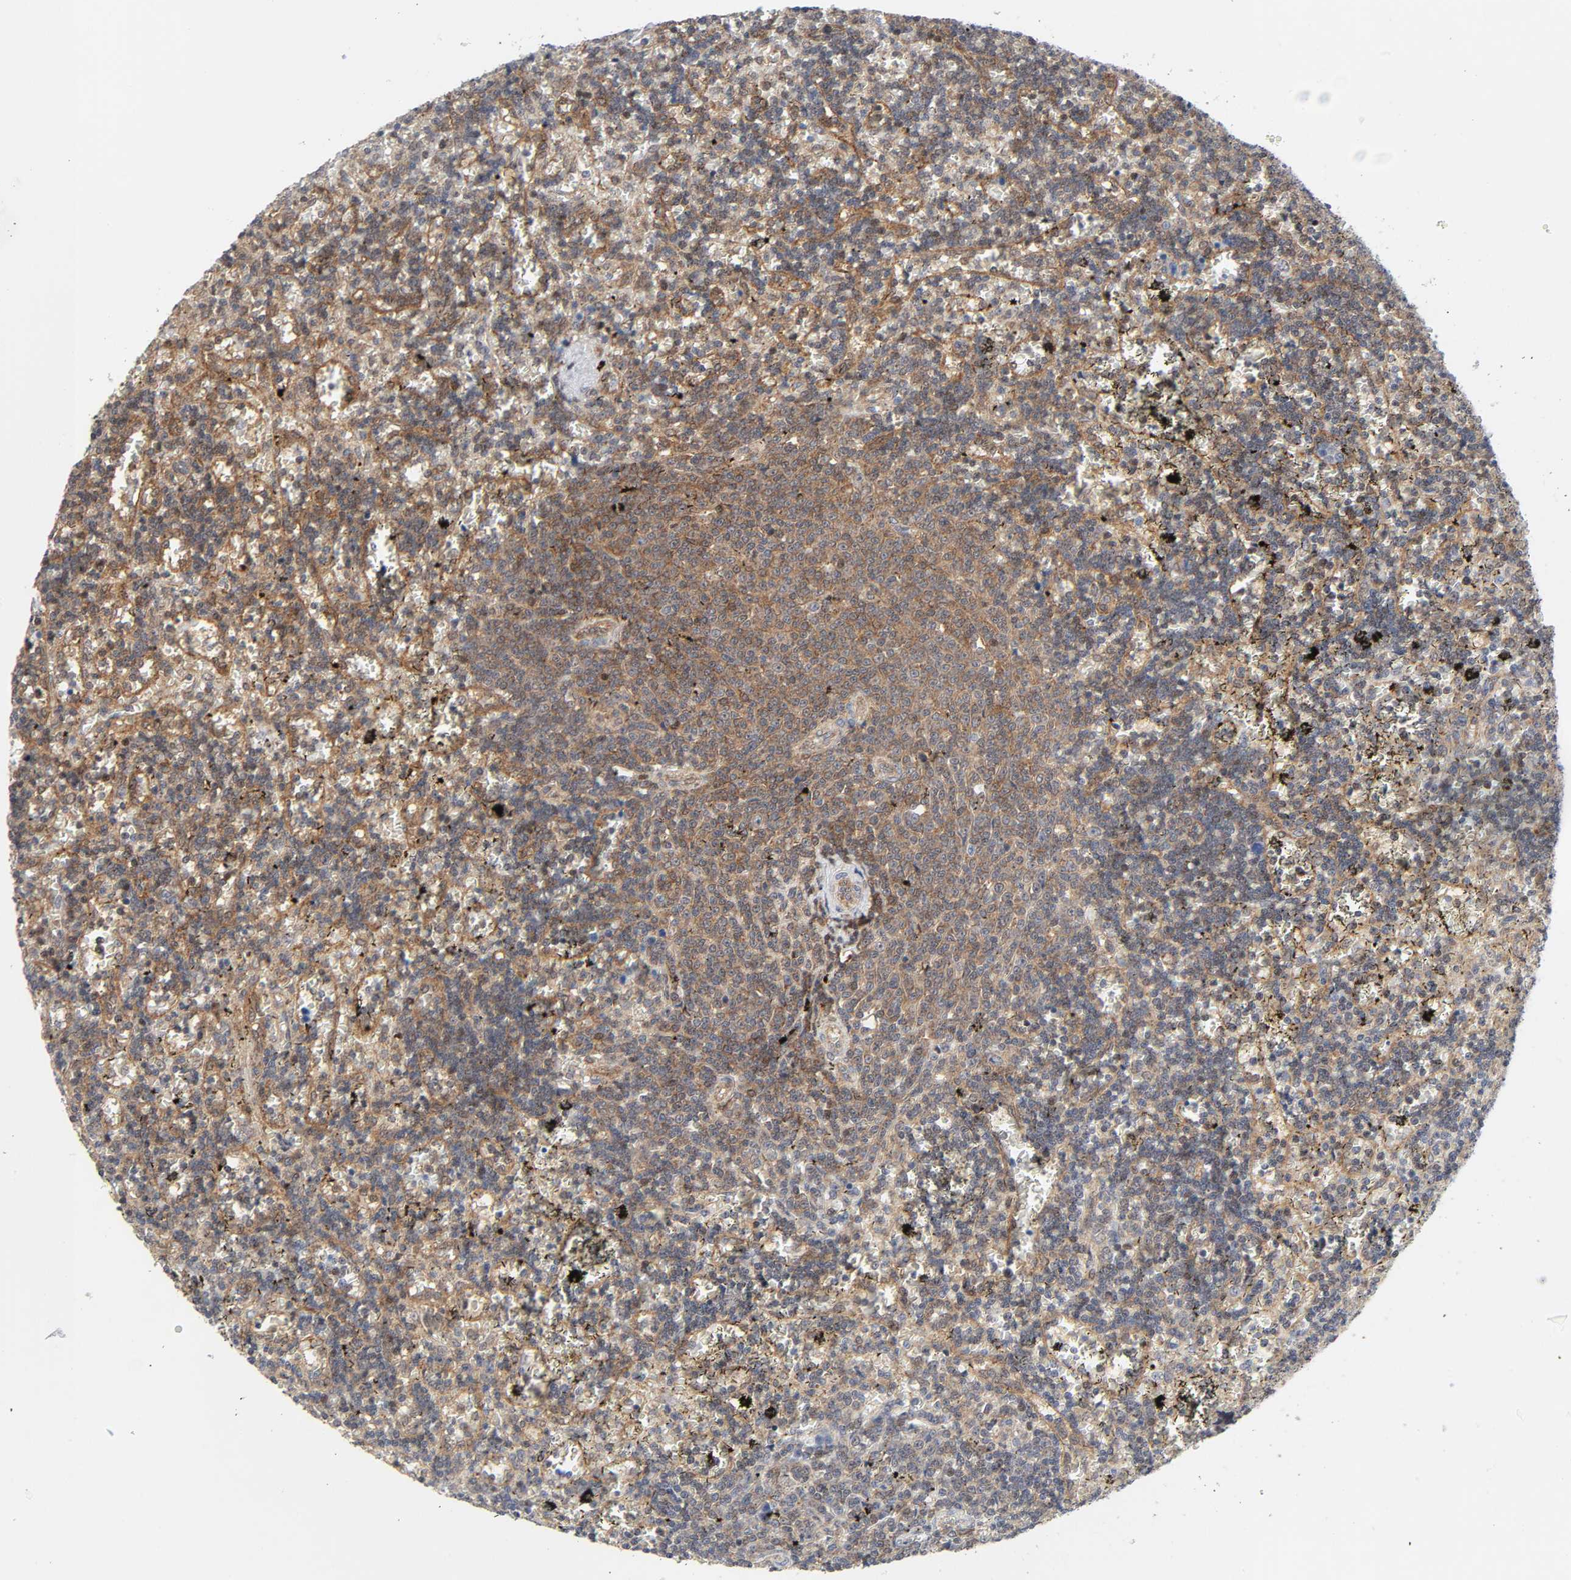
{"staining": {"intensity": "negative", "quantity": "none", "location": "none"}, "tissue": "lymphoma", "cell_type": "Tumor cells", "image_type": "cancer", "snomed": [{"axis": "morphology", "description": "Malignant lymphoma, non-Hodgkin's type, Low grade"}, {"axis": "topography", "description": "Spleen"}], "caption": "A high-resolution photomicrograph shows IHC staining of lymphoma, which demonstrates no significant expression in tumor cells.", "gene": "MAPK1", "patient": {"sex": "male", "age": 60}}